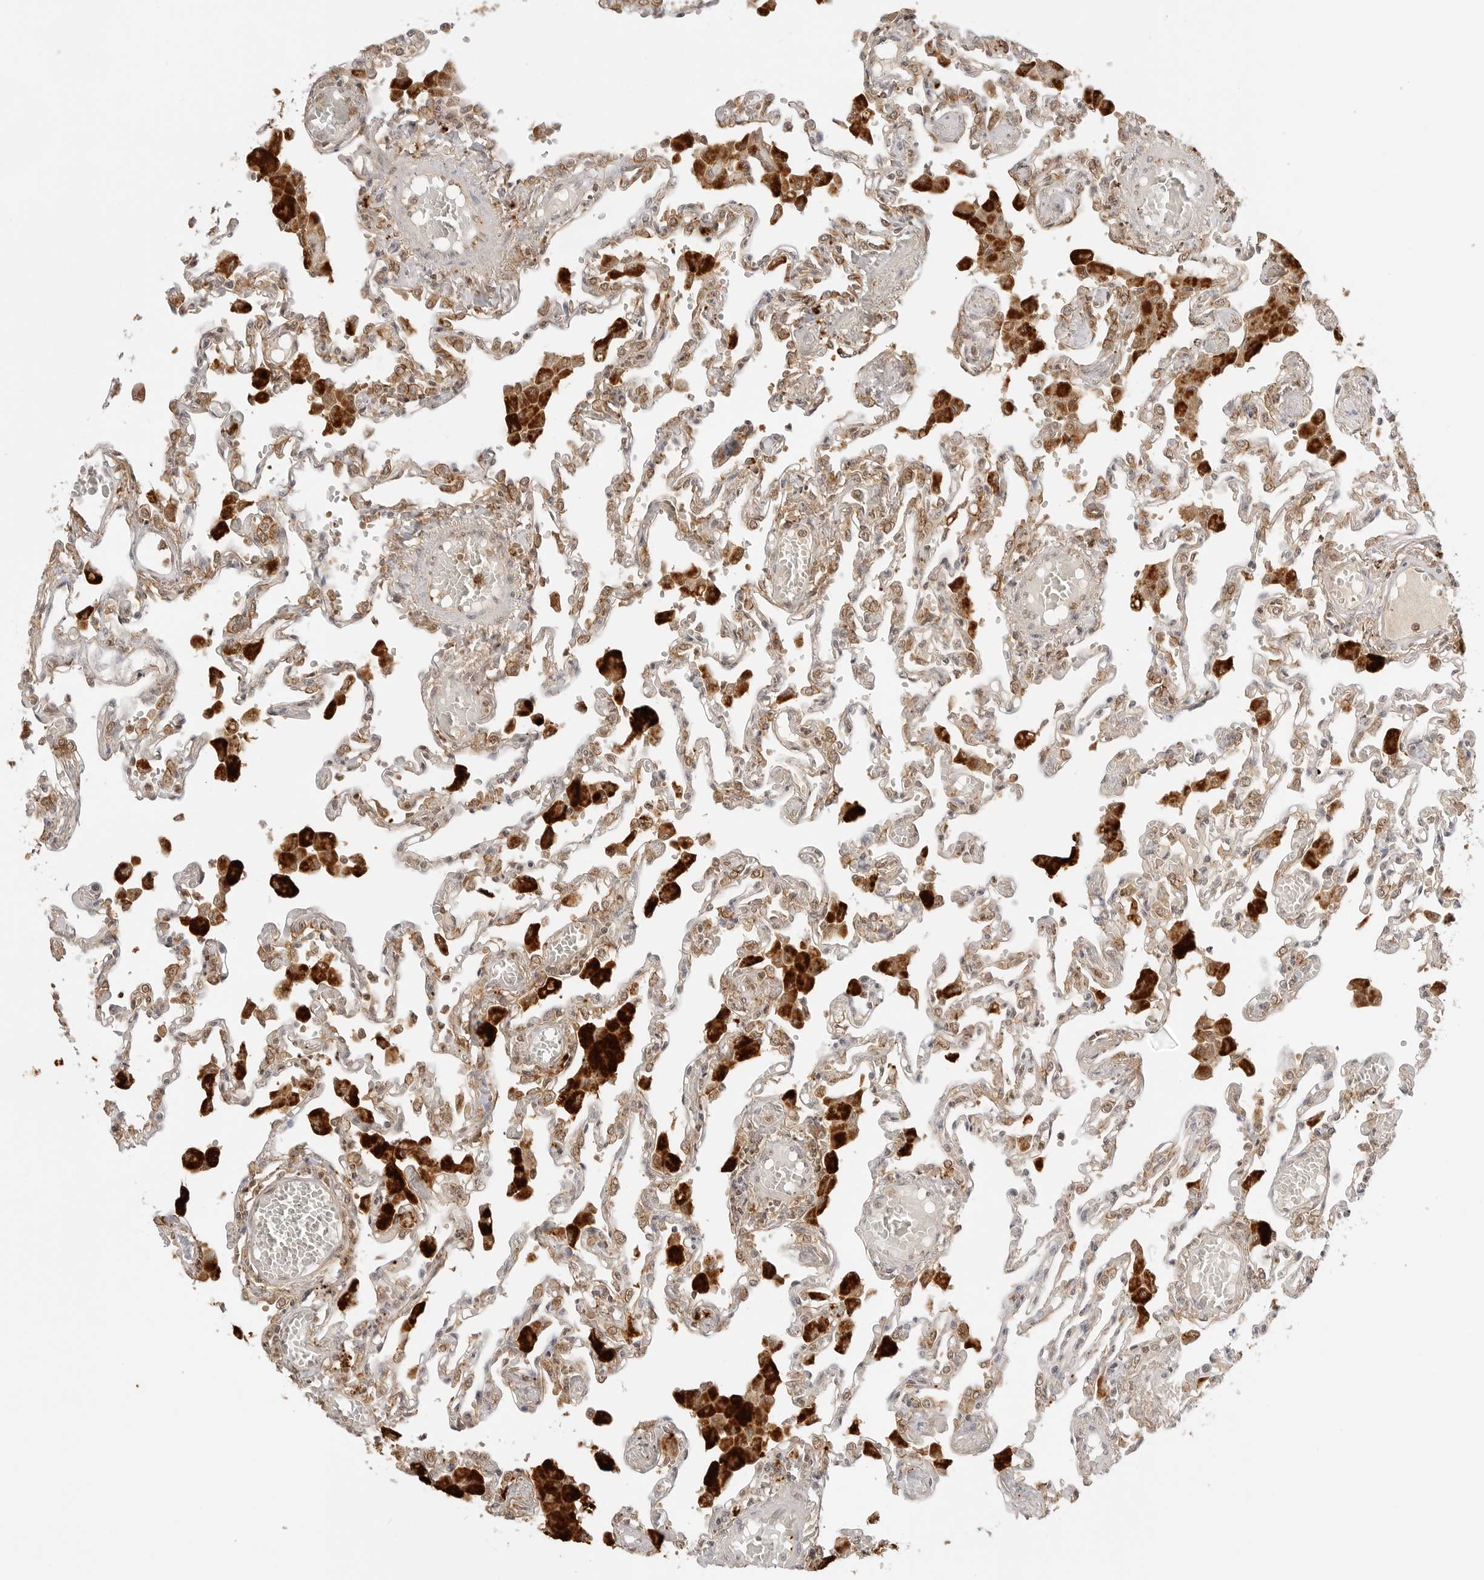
{"staining": {"intensity": "moderate", "quantity": "25%-75%", "location": "cytoplasmic/membranous"}, "tissue": "lung", "cell_type": "Alveolar cells", "image_type": "normal", "snomed": [{"axis": "morphology", "description": "Normal tissue, NOS"}, {"axis": "topography", "description": "Bronchus"}, {"axis": "topography", "description": "Lung"}], "caption": "Immunohistochemical staining of normal lung displays moderate cytoplasmic/membranous protein staining in about 25%-75% of alveolar cells. The staining was performed using DAB, with brown indicating positive protein expression. Nuclei are stained blue with hematoxylin.", "gene": "EPHA1", "patient": {"sex": "female", "age": 49}}